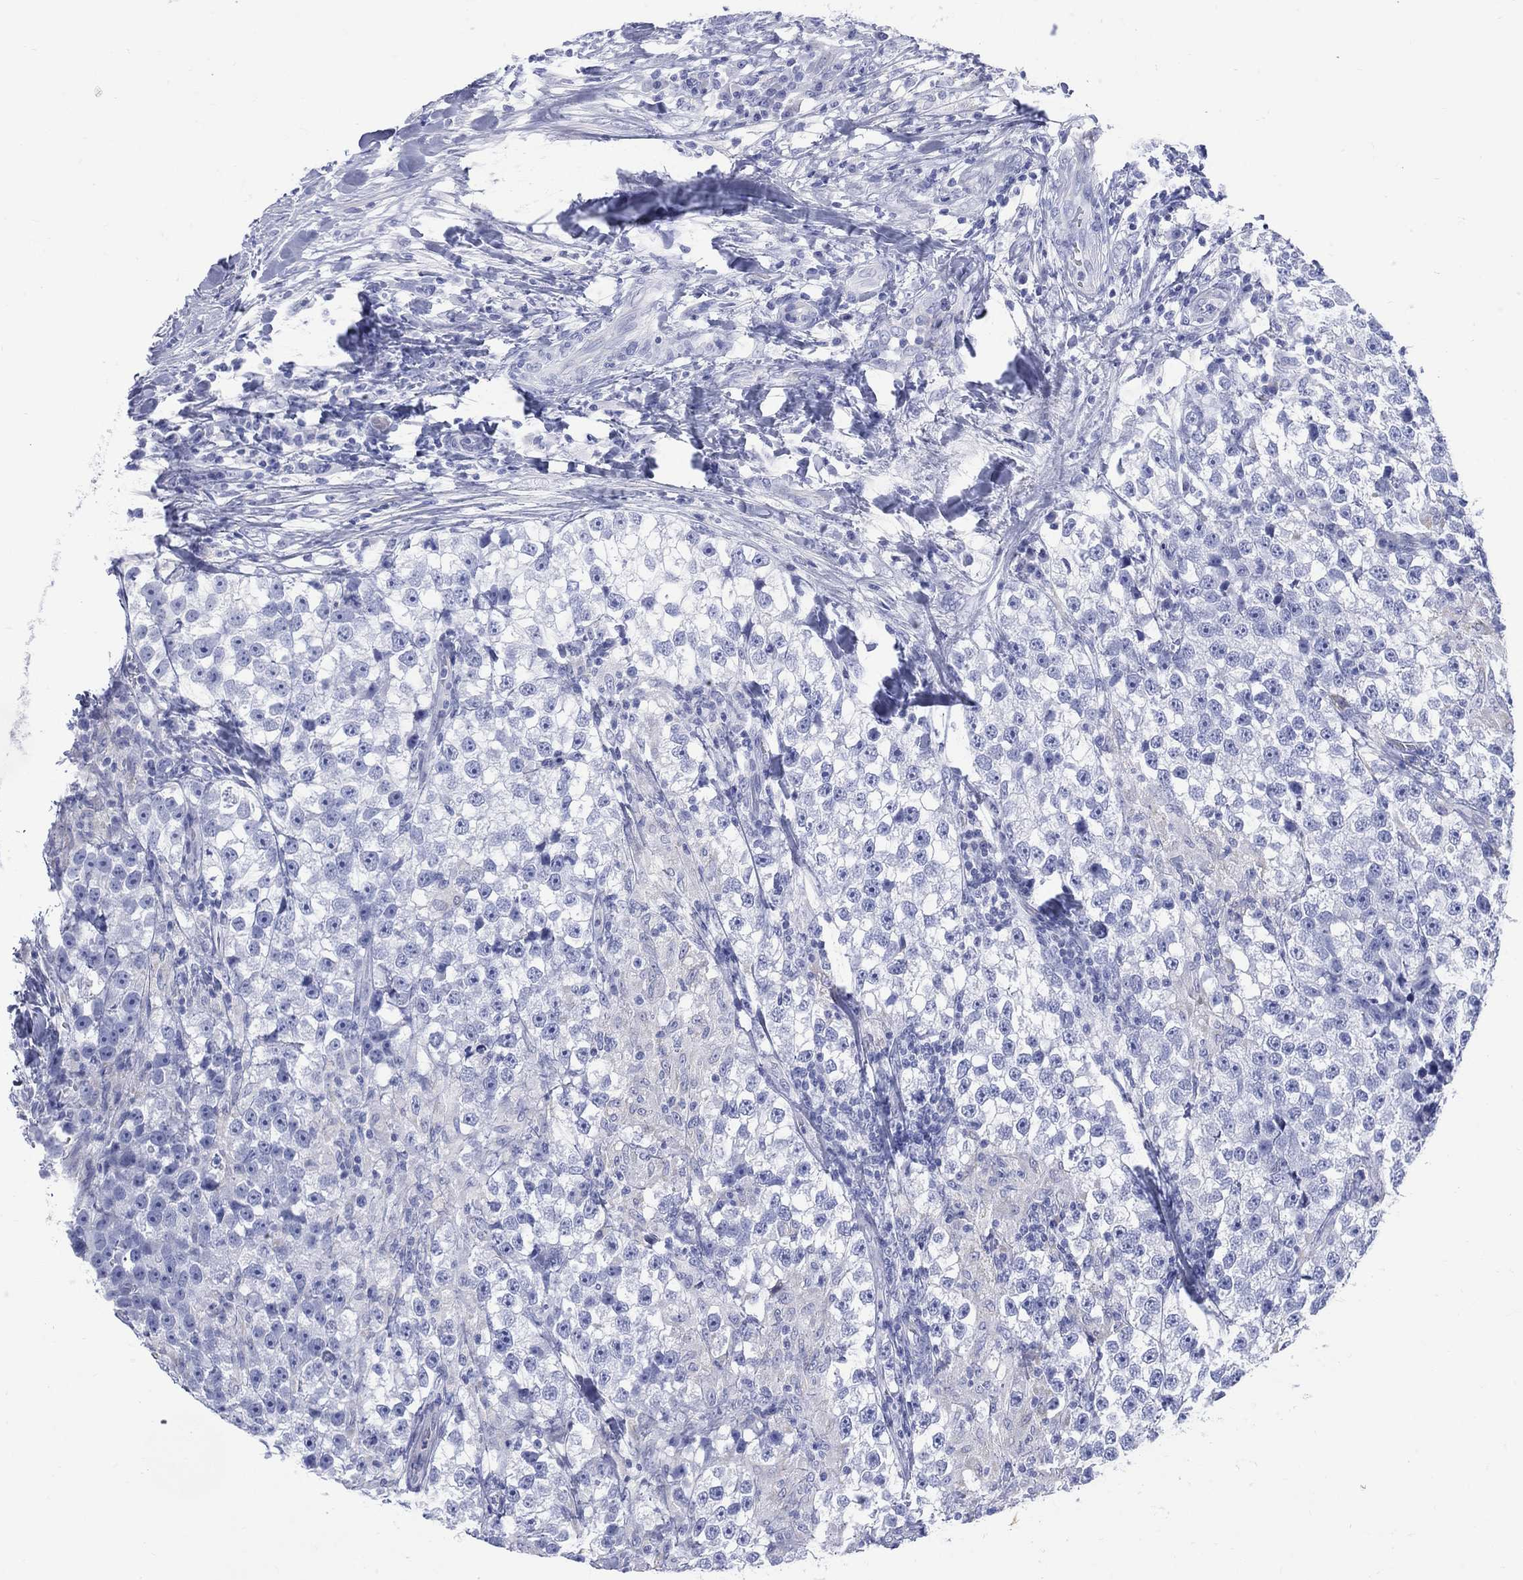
{"staining": {"intensity": "negative", "quantity": "none", "location": "none"}, "tissue": "testis cancer", "cell_type": "Tumor cells", "image_type": "cancer", "snomed": [{"axis": "morphology", "description": "Seminoma, NOS"}, {"axis": "topography", "description": "Testis"}], "caption": "Micrograph shows no significant protein staining in tumor cells of testis seminoma.", "gene": "LRRD1", "patient": {"sex": "male", "age": 46}}